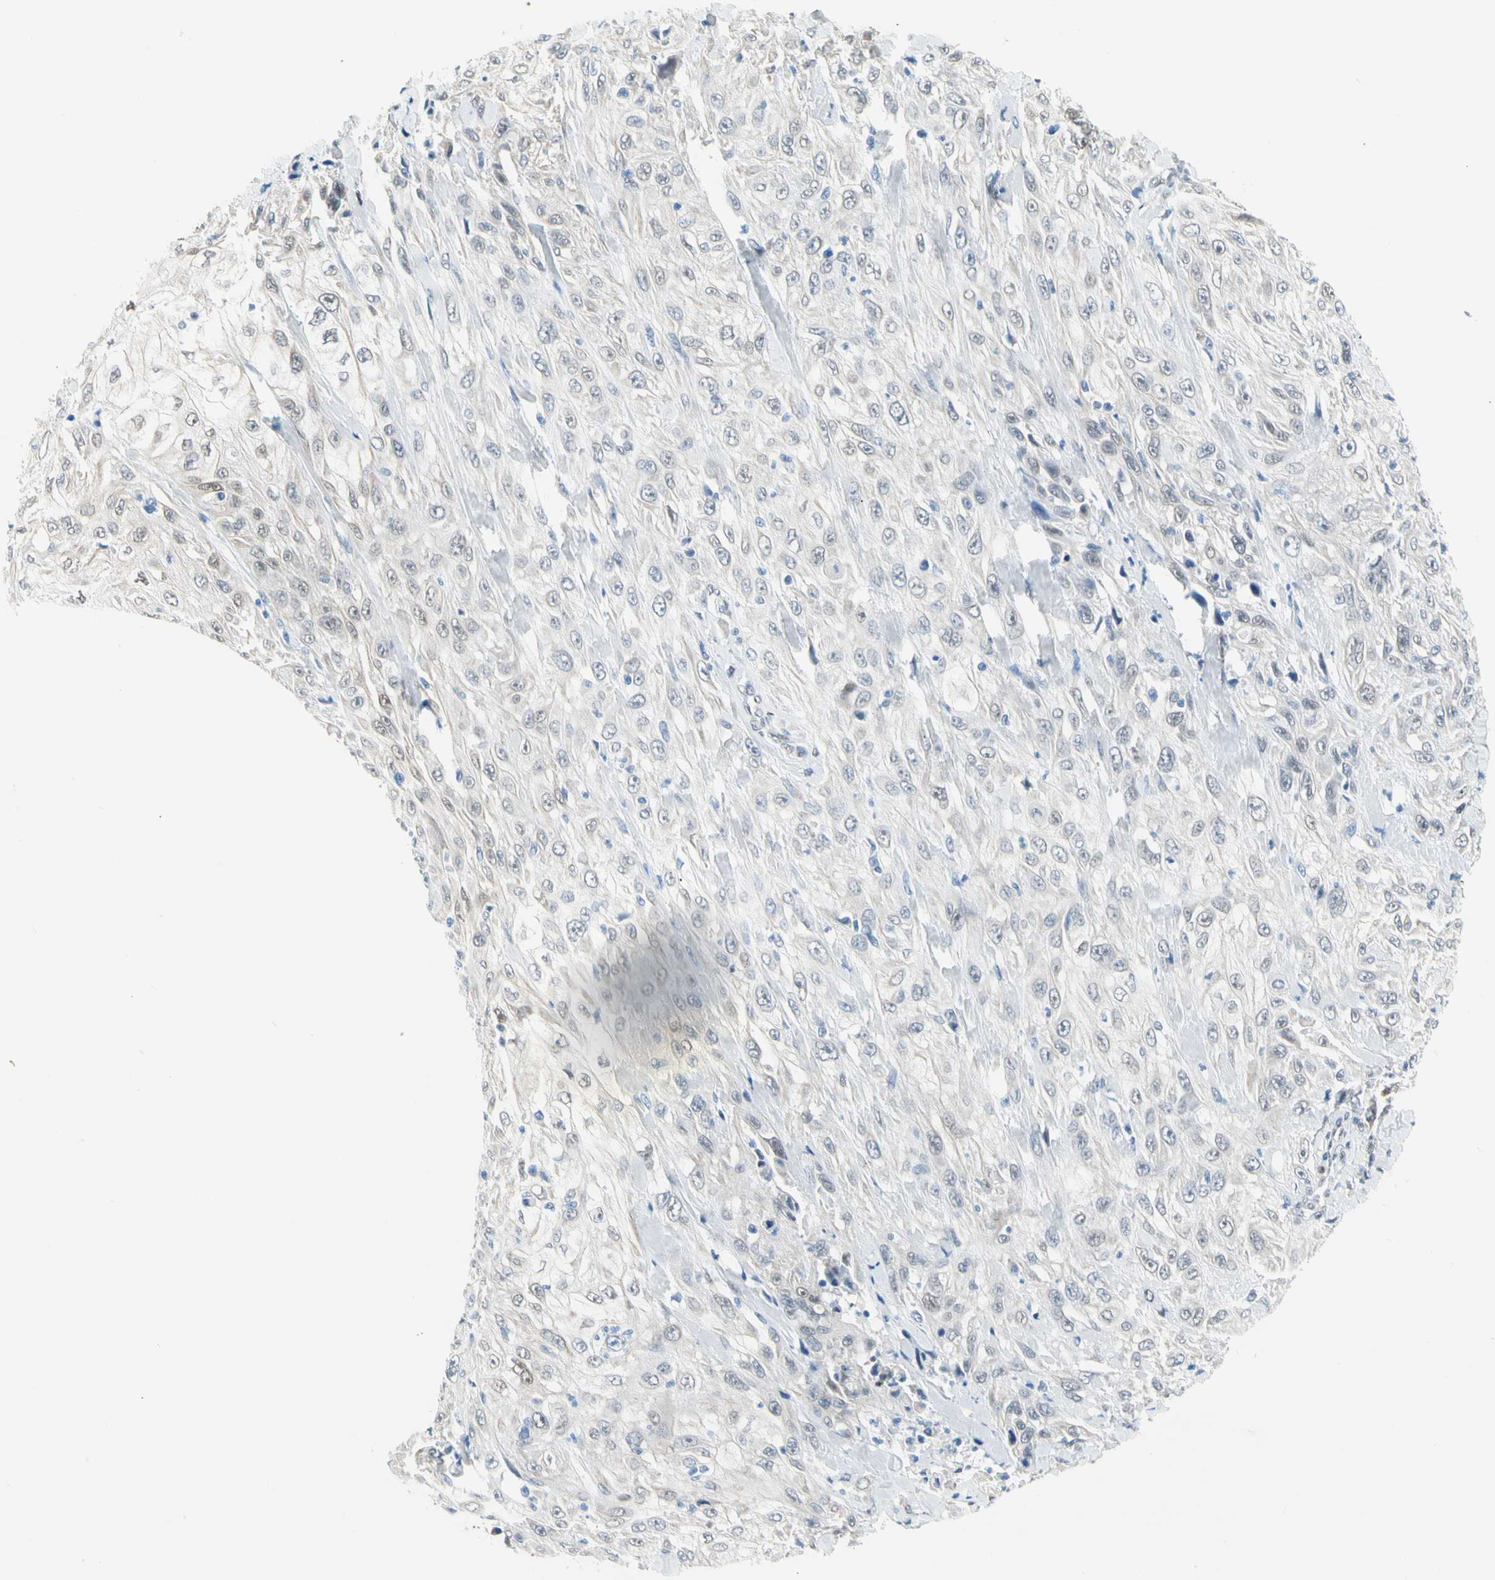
{"staining": {"intensity": "weak", "quantity": "25%-75%", "location": "nuclear"}, "tissue": "skin cancer", "cell_type": "Tumor cells", "image_type": "cancer", "snomed": [{"axis": "morphology", "description": "Squamous cell carcinoma, NOS"}, {"axis": "morphology", "description": "Squamous cell carcinoma, metastatic, NOS"}, {"axis": "topography", "description": "Skin"}, {"axis": "topography", "description": "Lymph node"}], "caption": "Squamous cell carcinoma (skin) stained with a brown dye displays weak nuclear positive staining in about 25%-75% of tumor cells.", "gene": "NFIA", "patient": {"sex": "male", "age": 75}}